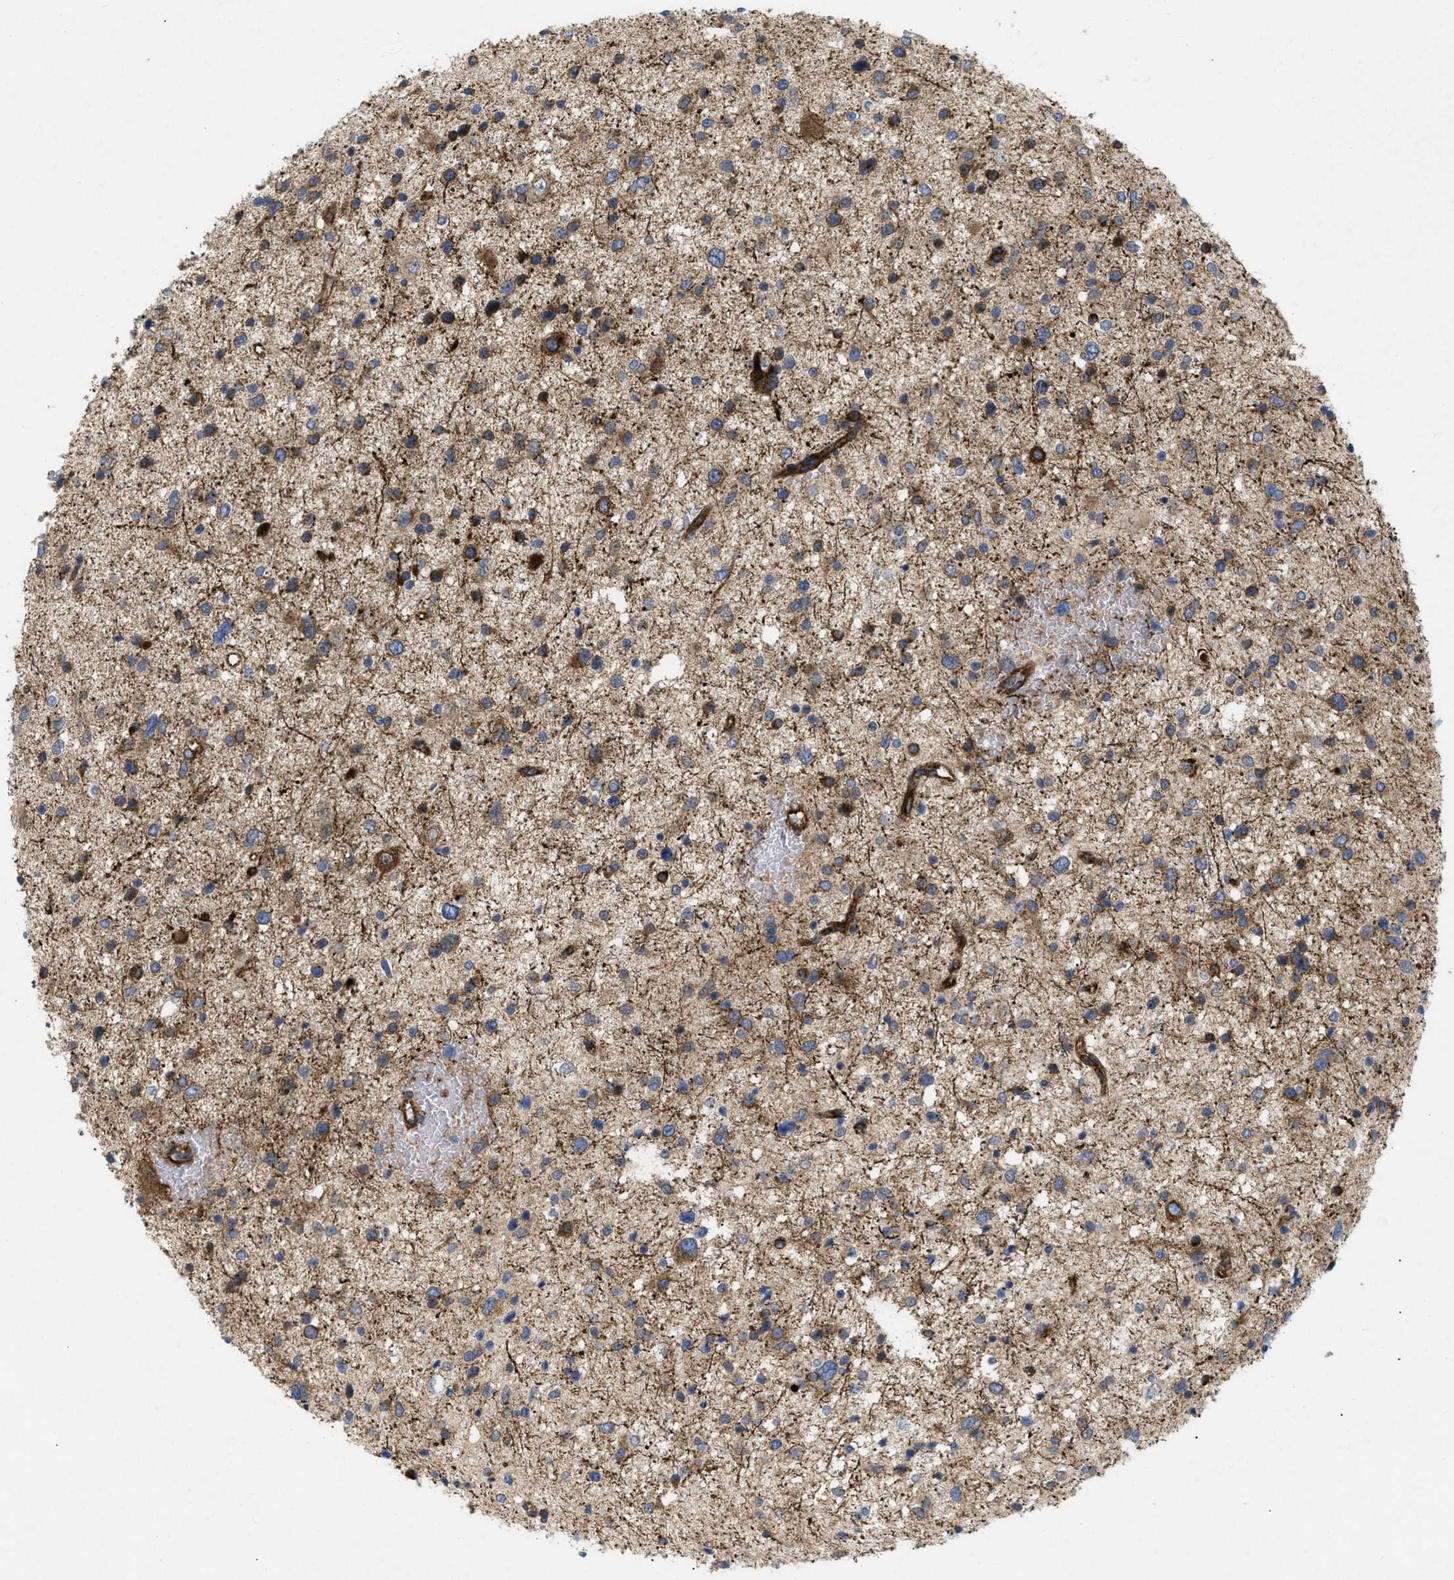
{"staining": {"intensity": "moderate", "quantity": ">75%", "location": "cytoplasmic/membranous"}, "tissue": "glioma", "cell_type": "Tumor cells", "image_type": "cancer", "snomed": [{"axis": "morphology", "description": "Glioma, malignant, Low grade"}, {"axis": "topography", "description": "Brain"}], "caption": "This image shows IHC staining of glioma, with medium moderate cytoplasmic/membranous expression in about >75% of tumor cells.", "gene": "DCTN4", "patient": {"sex": "female", "age": 37}}